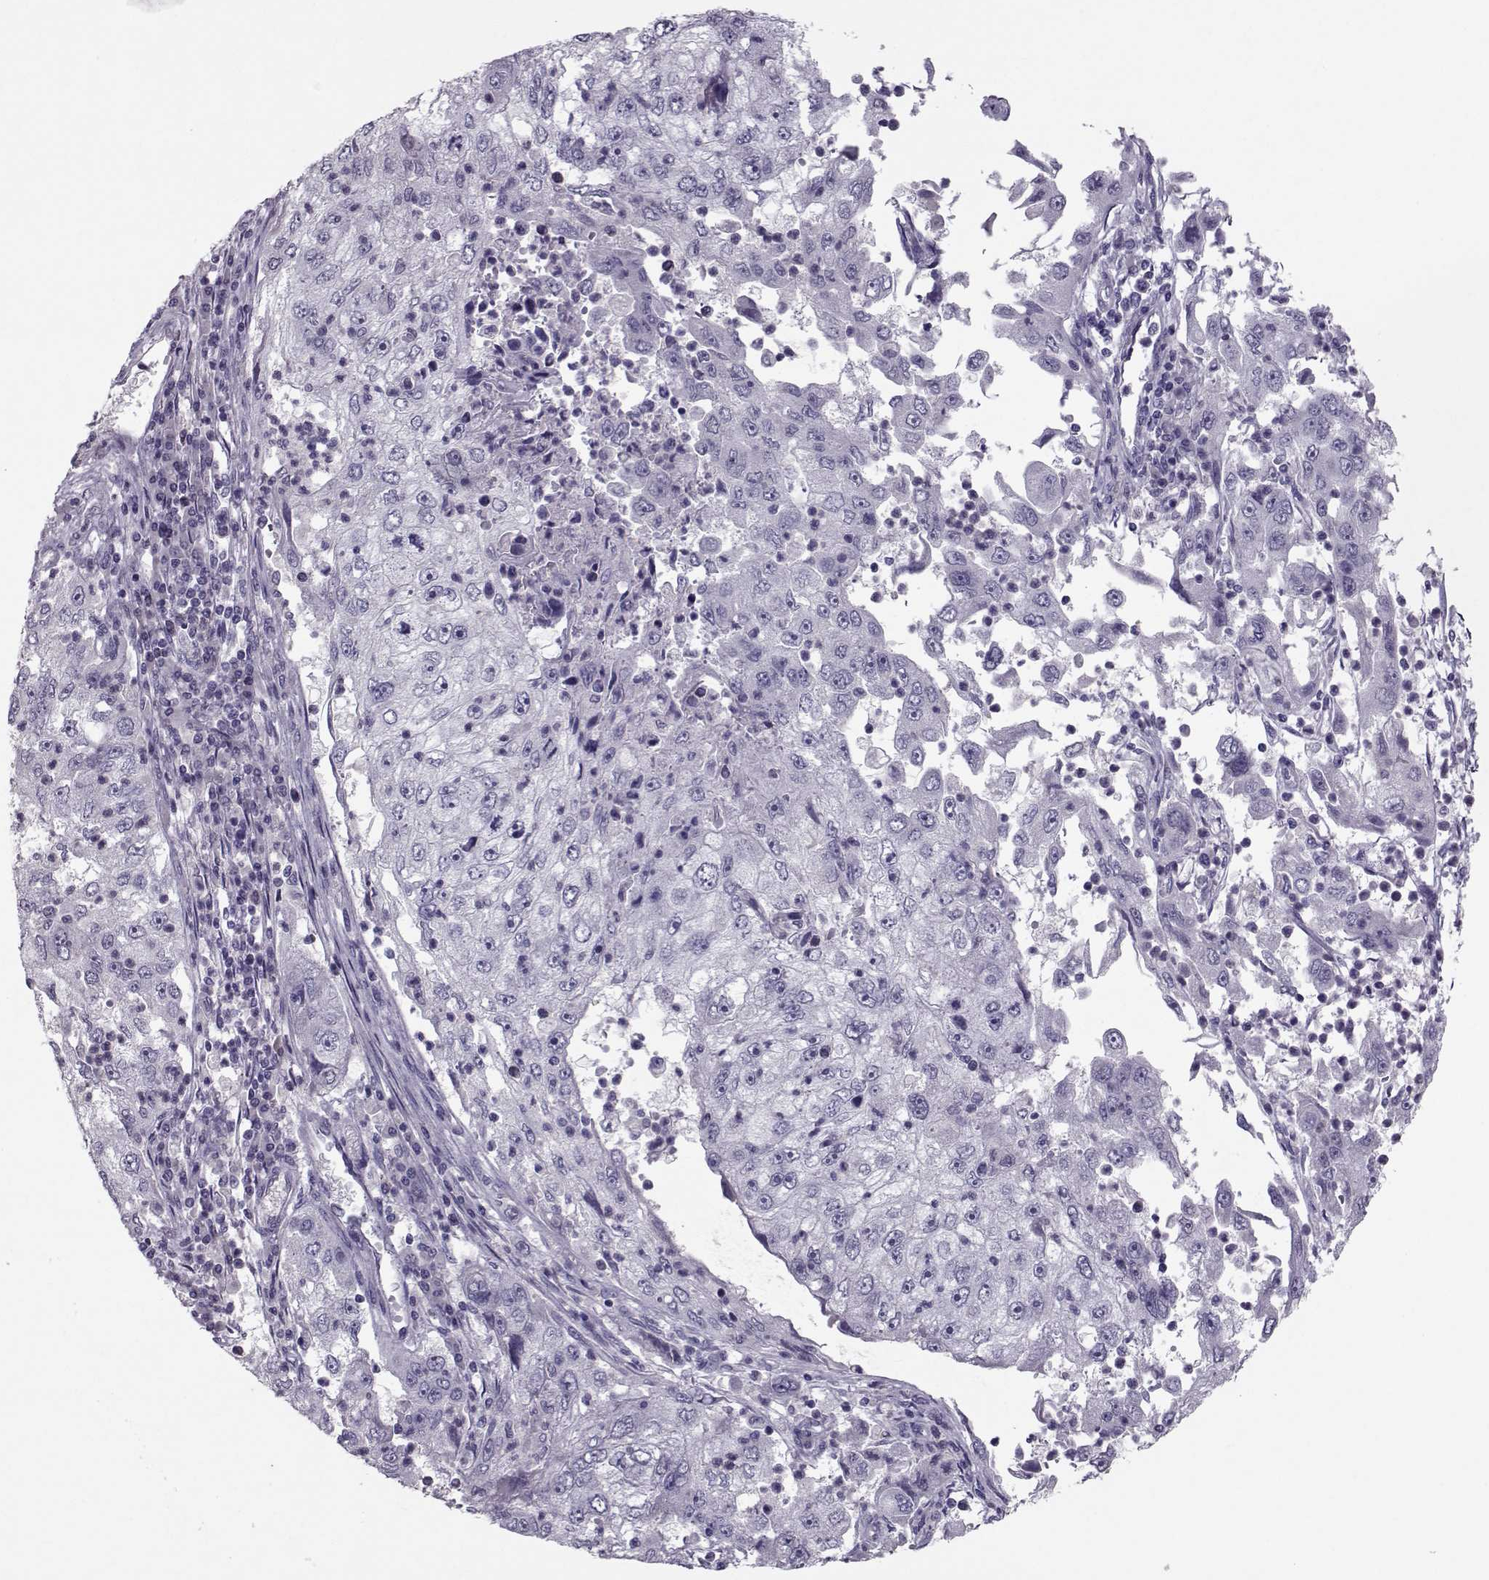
{"staining": {"intensity": "negative", "quantity": "none", "location": "none"}, "tissue": "cervical cancer", "cell_type": "Tumor cells", "image_type": "cancer", "snomed": [{"axis": "morphology", "description": "Squamous cell carcinoma, NOS"}, {"axis": "topography", "description": "Cervix"}], "caption": "High magnification brightfield microscopy of squamous cell carcinoma (cervical) stained with DAB (3,3'-diaminobenzidine) (brown) and counterstained with hematoxylin (blue): tumor cells show no significant positivity.", "gene": "ASRGL1", "patient": {"sex": "female", "age": 36}}